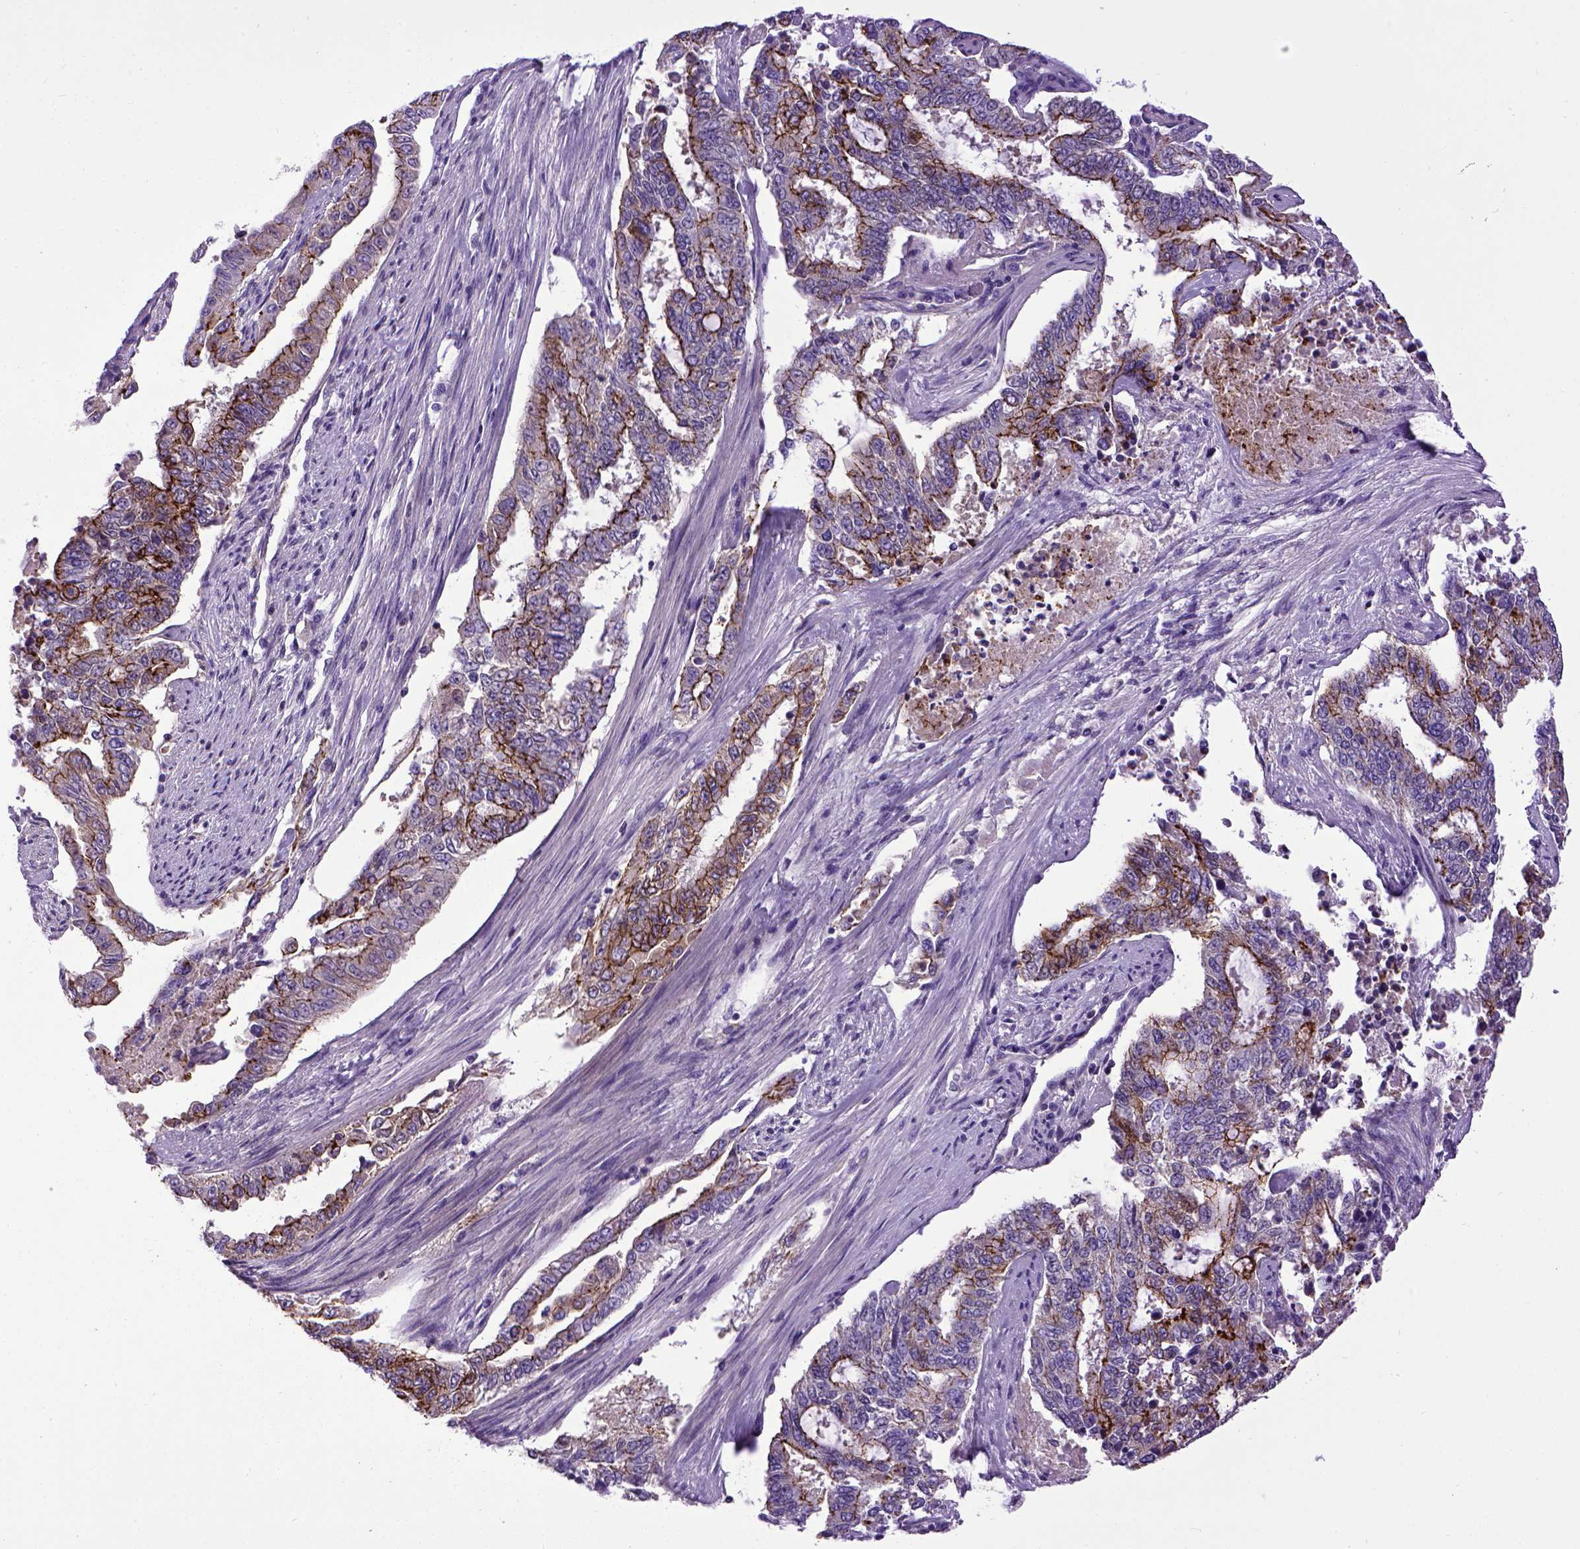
{"staining": {"intensity": "strong", "quantity": "<25%", "location": "cytoplasmic/membranous"}, "tissue": "endometrial cancer", "cell_type": "Tumor cells", "image_type": "cancer", "snomed": [{"axis": "morphology", "description": "Adenocarcinoma, NOS"}, {"axis": "topography", "description": "Uterus"}], "caption": "Endometrial adenocarcinoma stained for a protein exhibits strong cytoplasmic/membranous positivity in tumor cells.", "gene": "CDH1", "patient": {"sex": "female", "age": 59}}